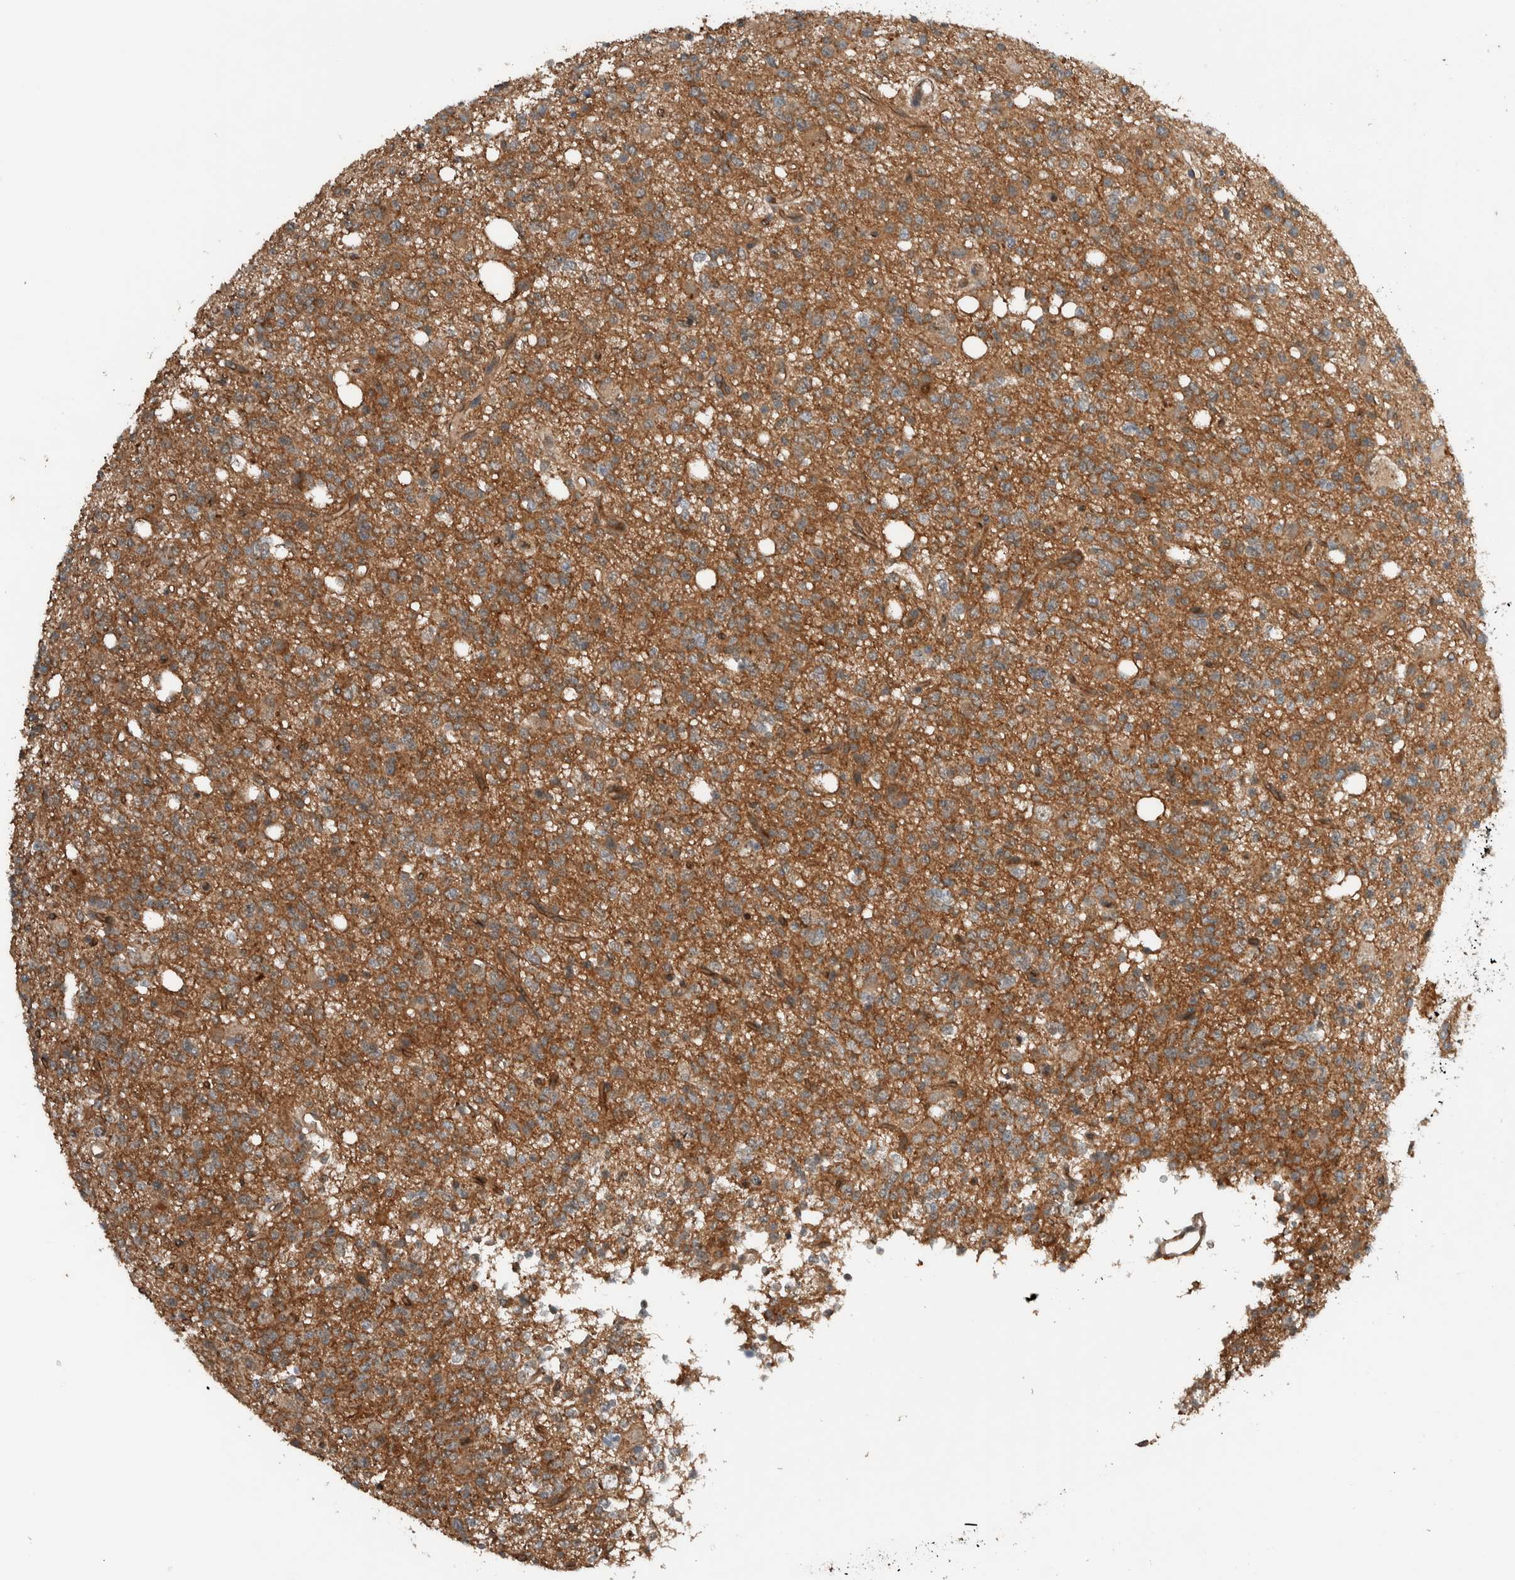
{"staining": {"intensity": "moderate", "quantity": ">75%", "location": "cytoplasmic/membranous"}, "tissue": "glioma", "cell_type": "Tumor cells", "image_type": "cancer", "snomed": [{"axis": "morphology", "description": "Glioma, malignant, High grade"}, {"axis": "topography", "description": "Brain"}], "caption": "Tumor cells display medium levels of moderate cytoplasmic/membranous positivity in about >75% of cells in glioma. (DAB IHC, brown staining for protein, blue staining for nuclei).", "gene": "ARMC7", "patient": {"sex": "female", "age": 62}}